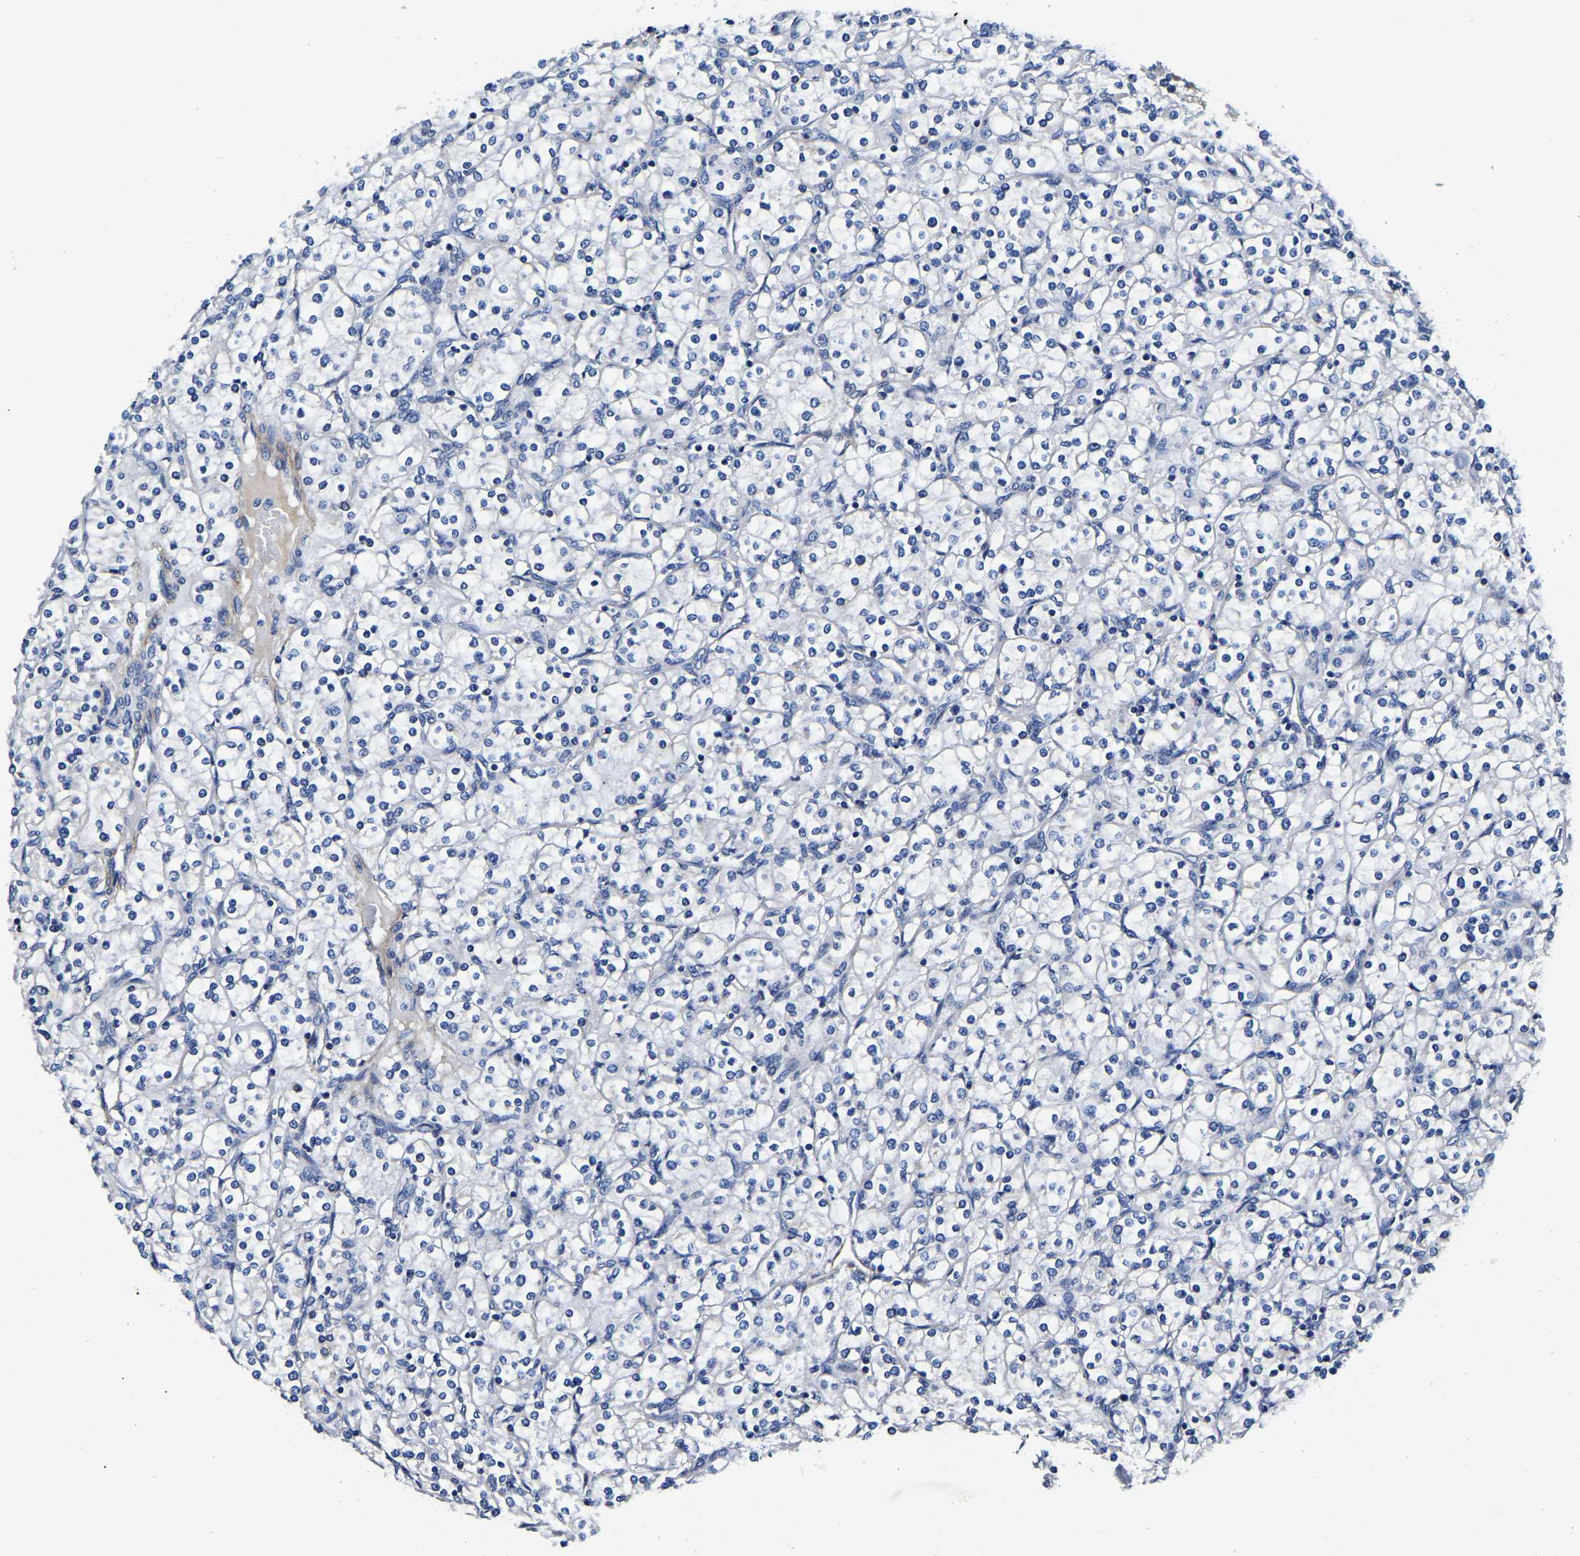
{"staining": {"intensity": "negative", "quantity": "none", "location": "none"}, "tissue": "renal cancer", "cell_type": "Tumor cells", "image_type": "cancer", "snomed": [{"axis": "morphology", "description": "Adenocarcinoma, NOS"}, {"axis": "topography", "description": "Kidney"}], "caption": "Renal cancer (adenocarcinoma) was stained to show a protein in brown. There is no significant staining in tumor cells.", "gene": "KCTD17", "patient": {"sex": "male", "age": 77}}